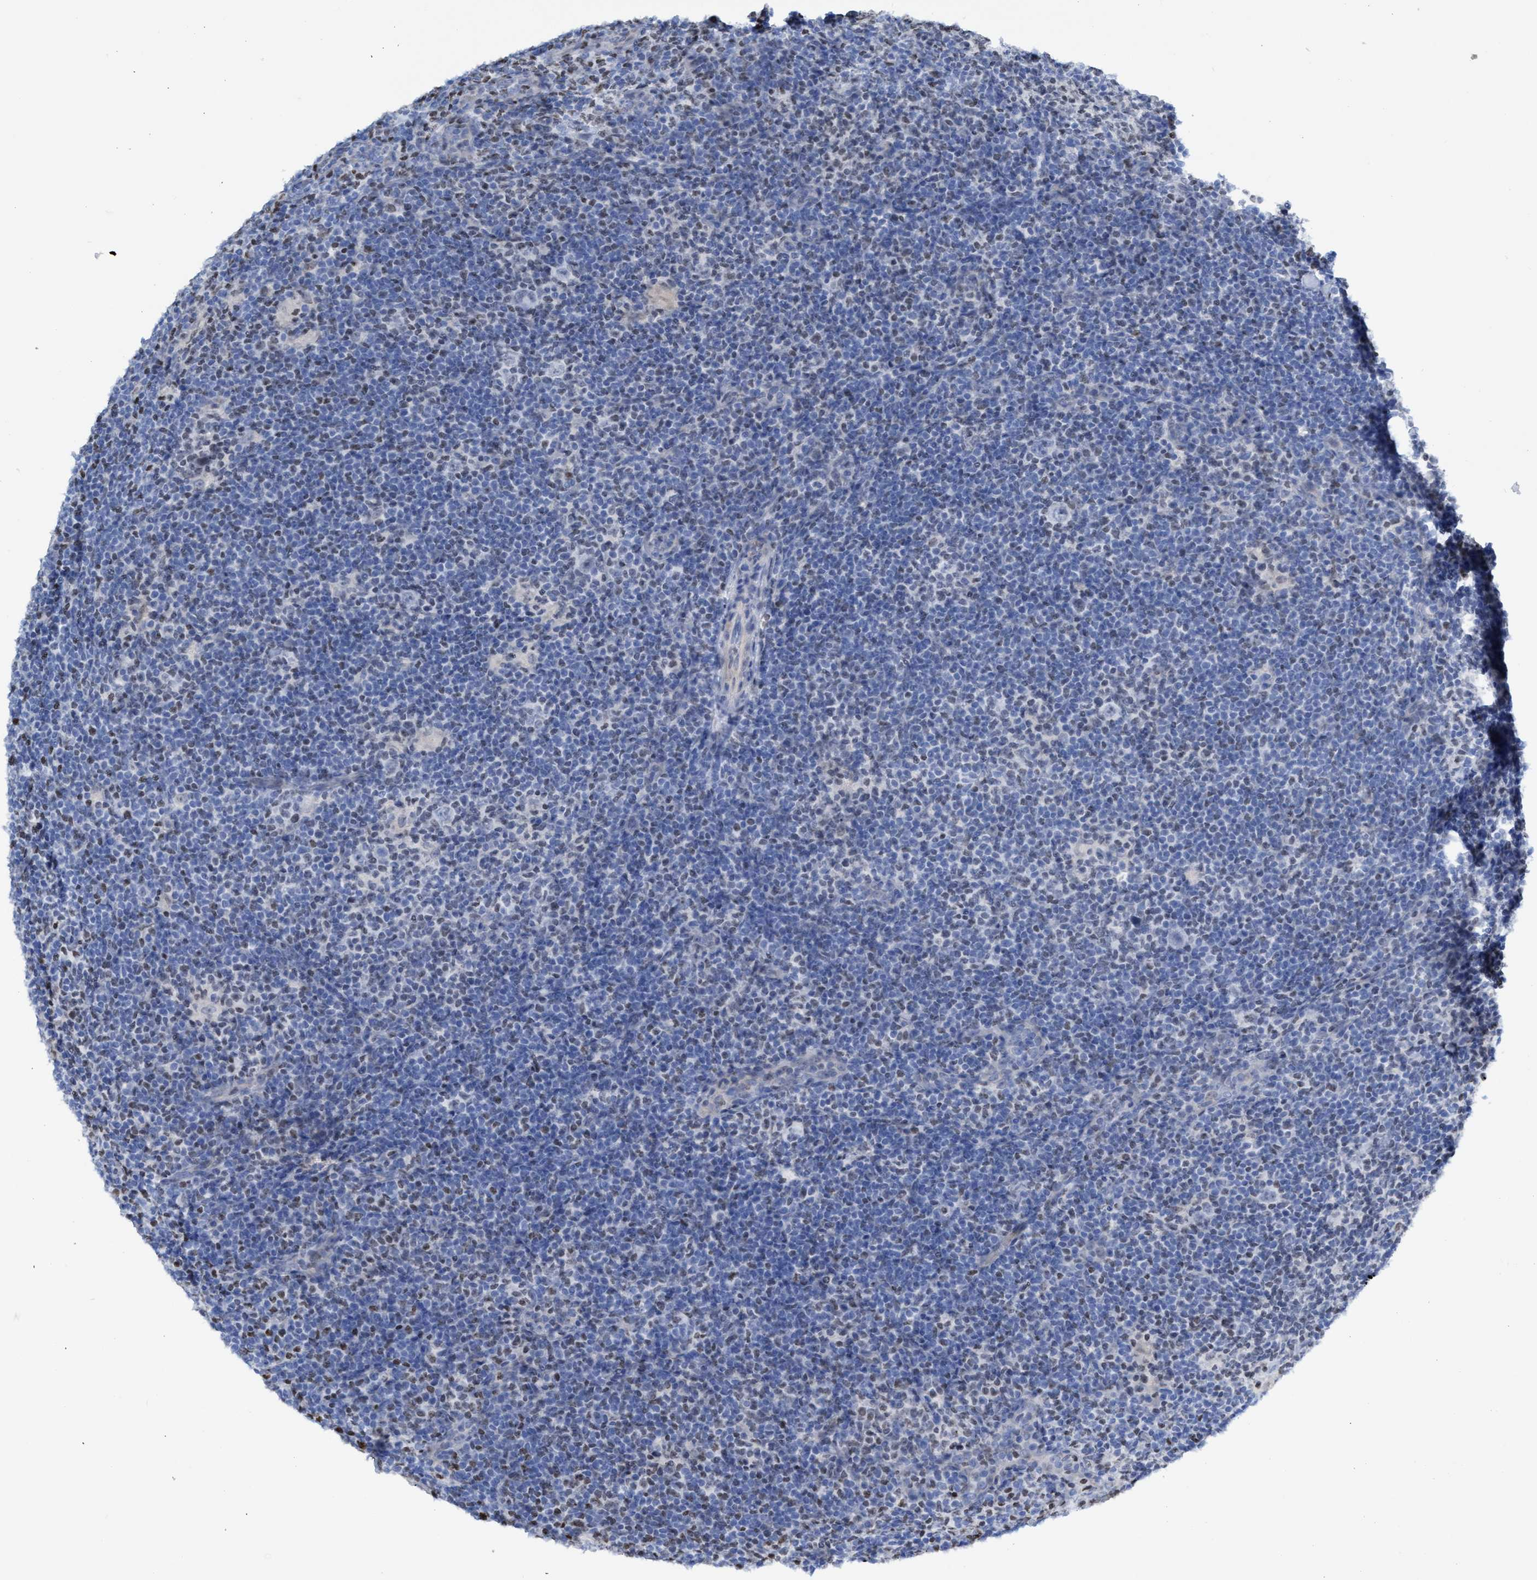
{"staining": {"intensity": "negative", "quantity": "none", "location": "none"}, "tissue": "lymphoma", "cell_type": "Tumor cells", "image_type": "cancer", "snomed": [{"axis": "morphology", "description": "Hodgkin's disease, NOS"}, {"axis": "topography", "description": "Lymph node"}], "caption": "Hodgkin's disease was stained to show a protein in brown. There is no significant positivity in tumor cells.", "gene": "CBX2", "patient": {"sex": "female", "age": 57}}